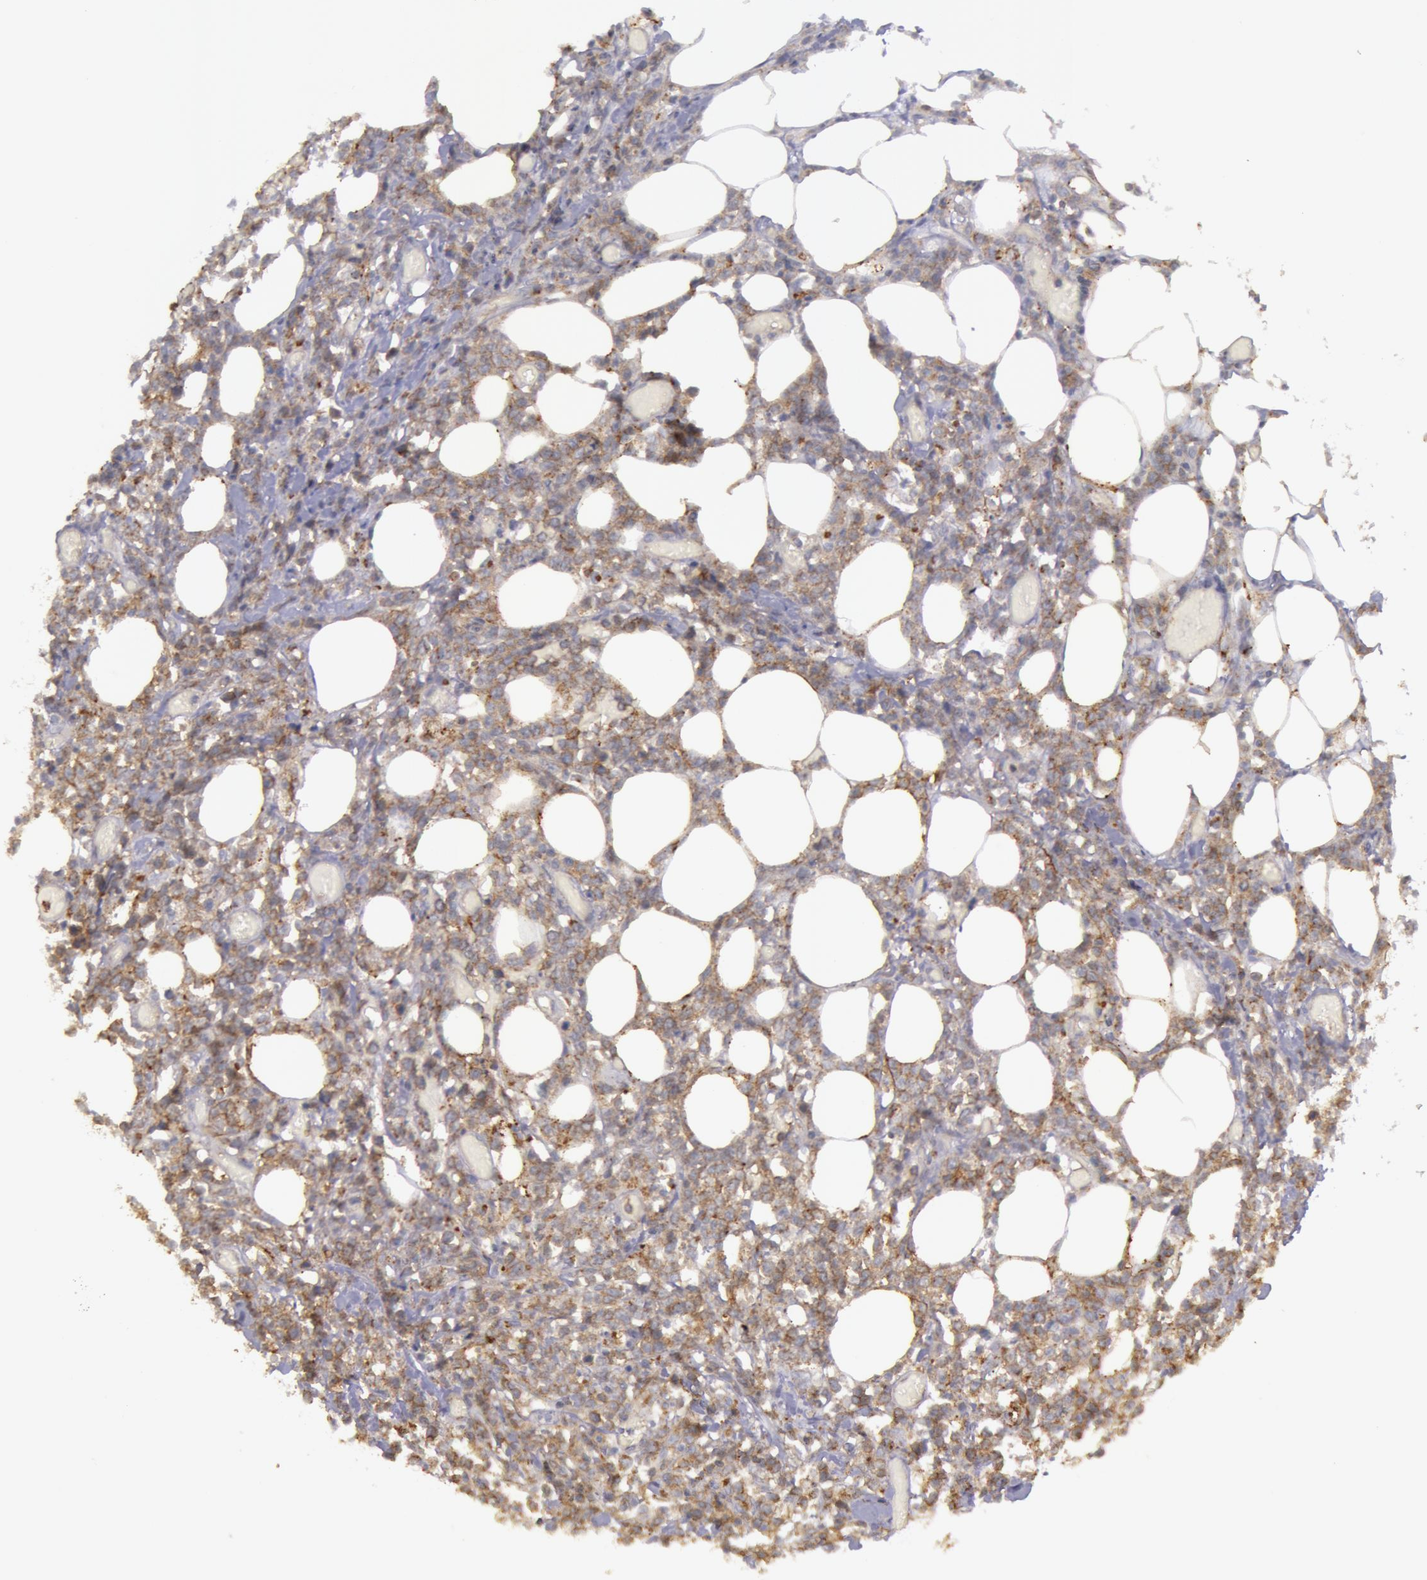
{"staining": {"intensity": "weak", "quantity": ">75%", "location": "cytoplasmic/membranous"}, "tissue": "lymphoma", "cell_type": "Tumor cells", "image_type": "cancer", "snomed": [{"axis": "morphology", "description": "Malignant lymphoma, non-Hodgkin's type, High grade"}, {"axis": "topography", "description": "Colon"}], "caption": "DAB (3,3'-diaminobenzidine) immunohistochemical staining of human malignant lymphoma, non-Hodgkin's type (high-grade) shows weak cytoplasmic/membranous protein positivity in about >75% of tumor cells.", "gene": "FLOT2", "patient": {"sex": "male", "age": 82}}